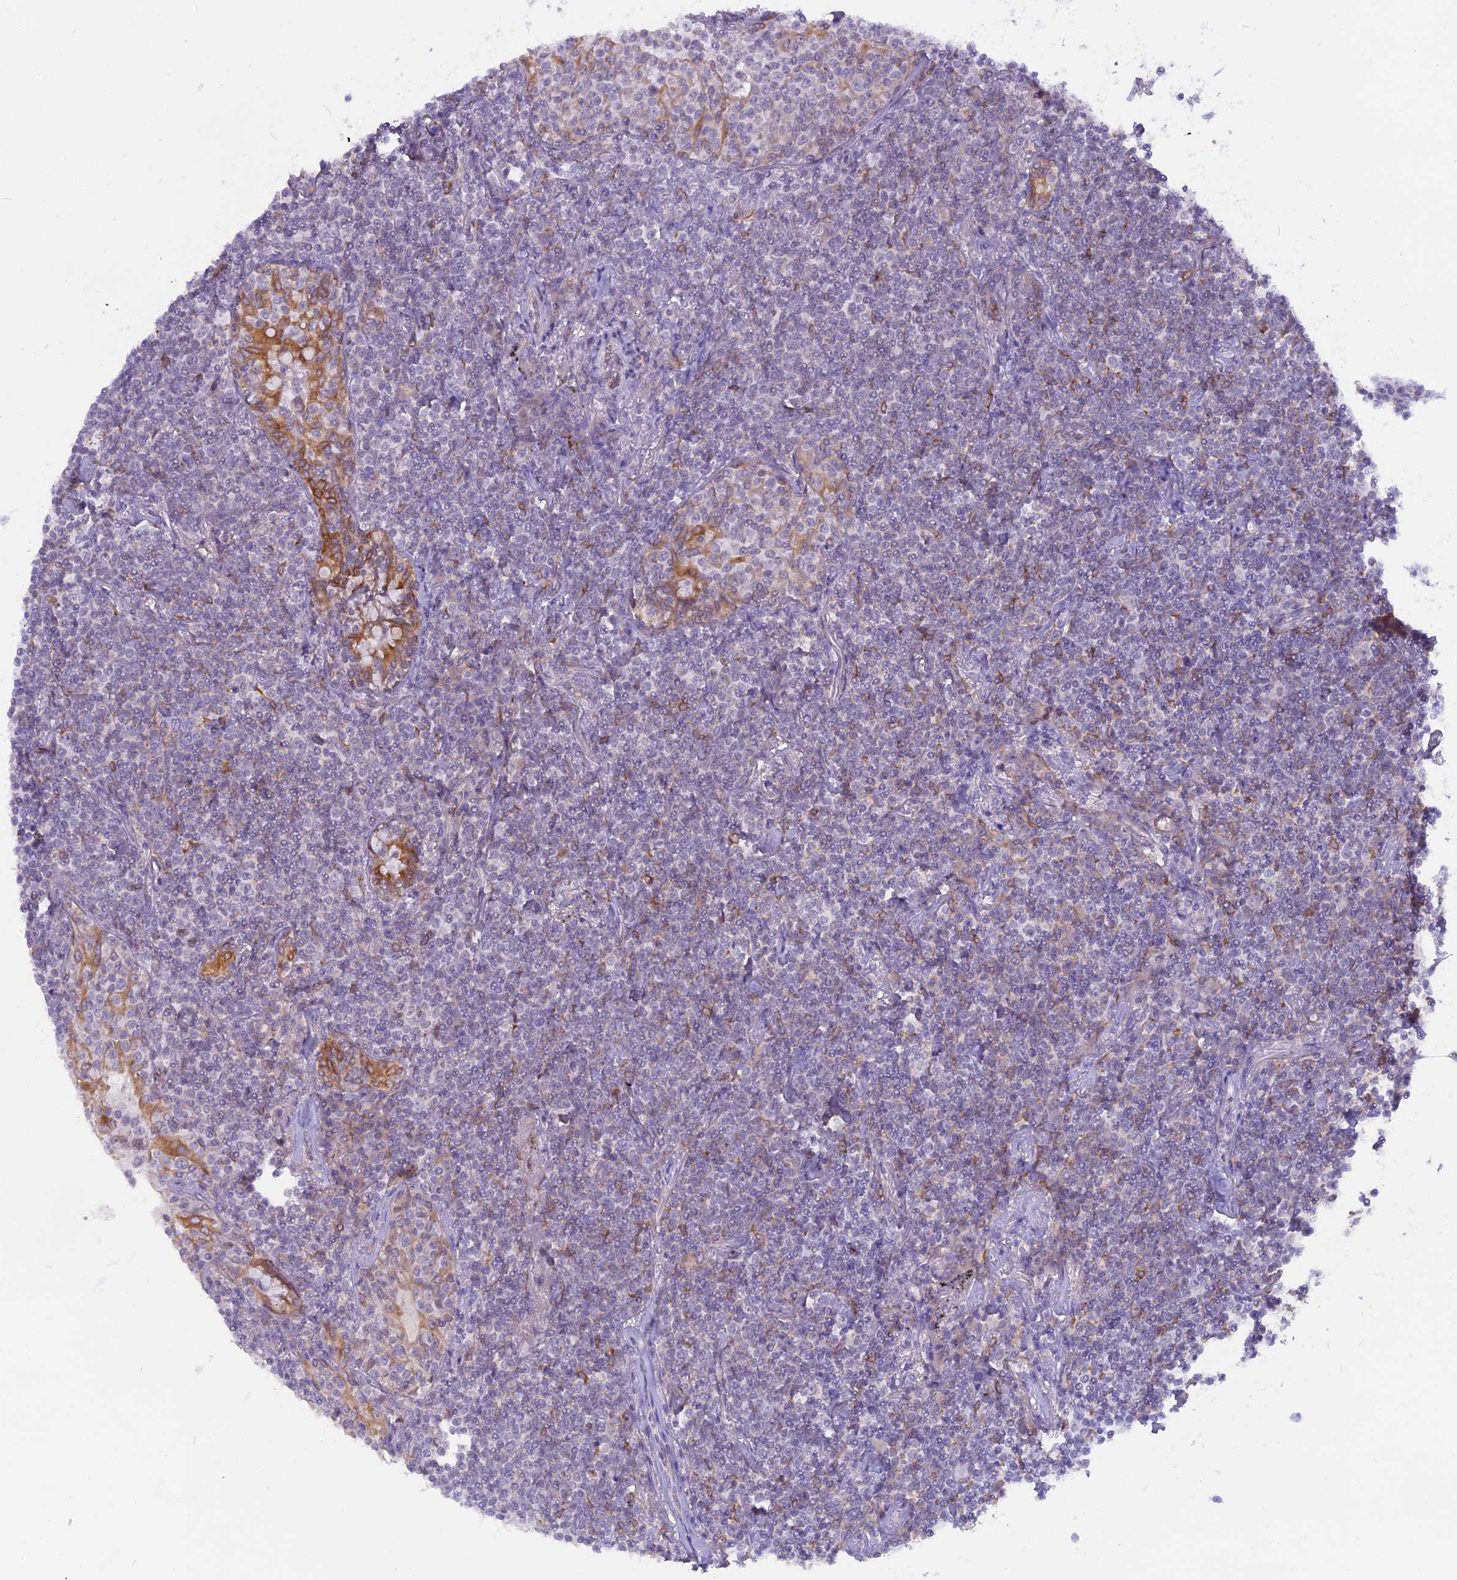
{"staining": {"intensity": "negative", "quantity": "none", "location": "none"}, "tissue": "lymphoma", "cell_type": "Tumor cells", "image_type": "cancer", "snomed": [{"axis": "morphology", "description": "Malignant lymphoma, non-Hodgkin's type, Low grade"}, {"axis": "topography", "description": "Lung"}], "caption": "Immunohistochemical staining of human low-grade malignant lymphoma, non-Hodgkin's type displays no significant positivity in tumor cells.", "gene": "TLCD1", "patient": {"sex": "female", "age": 71}}